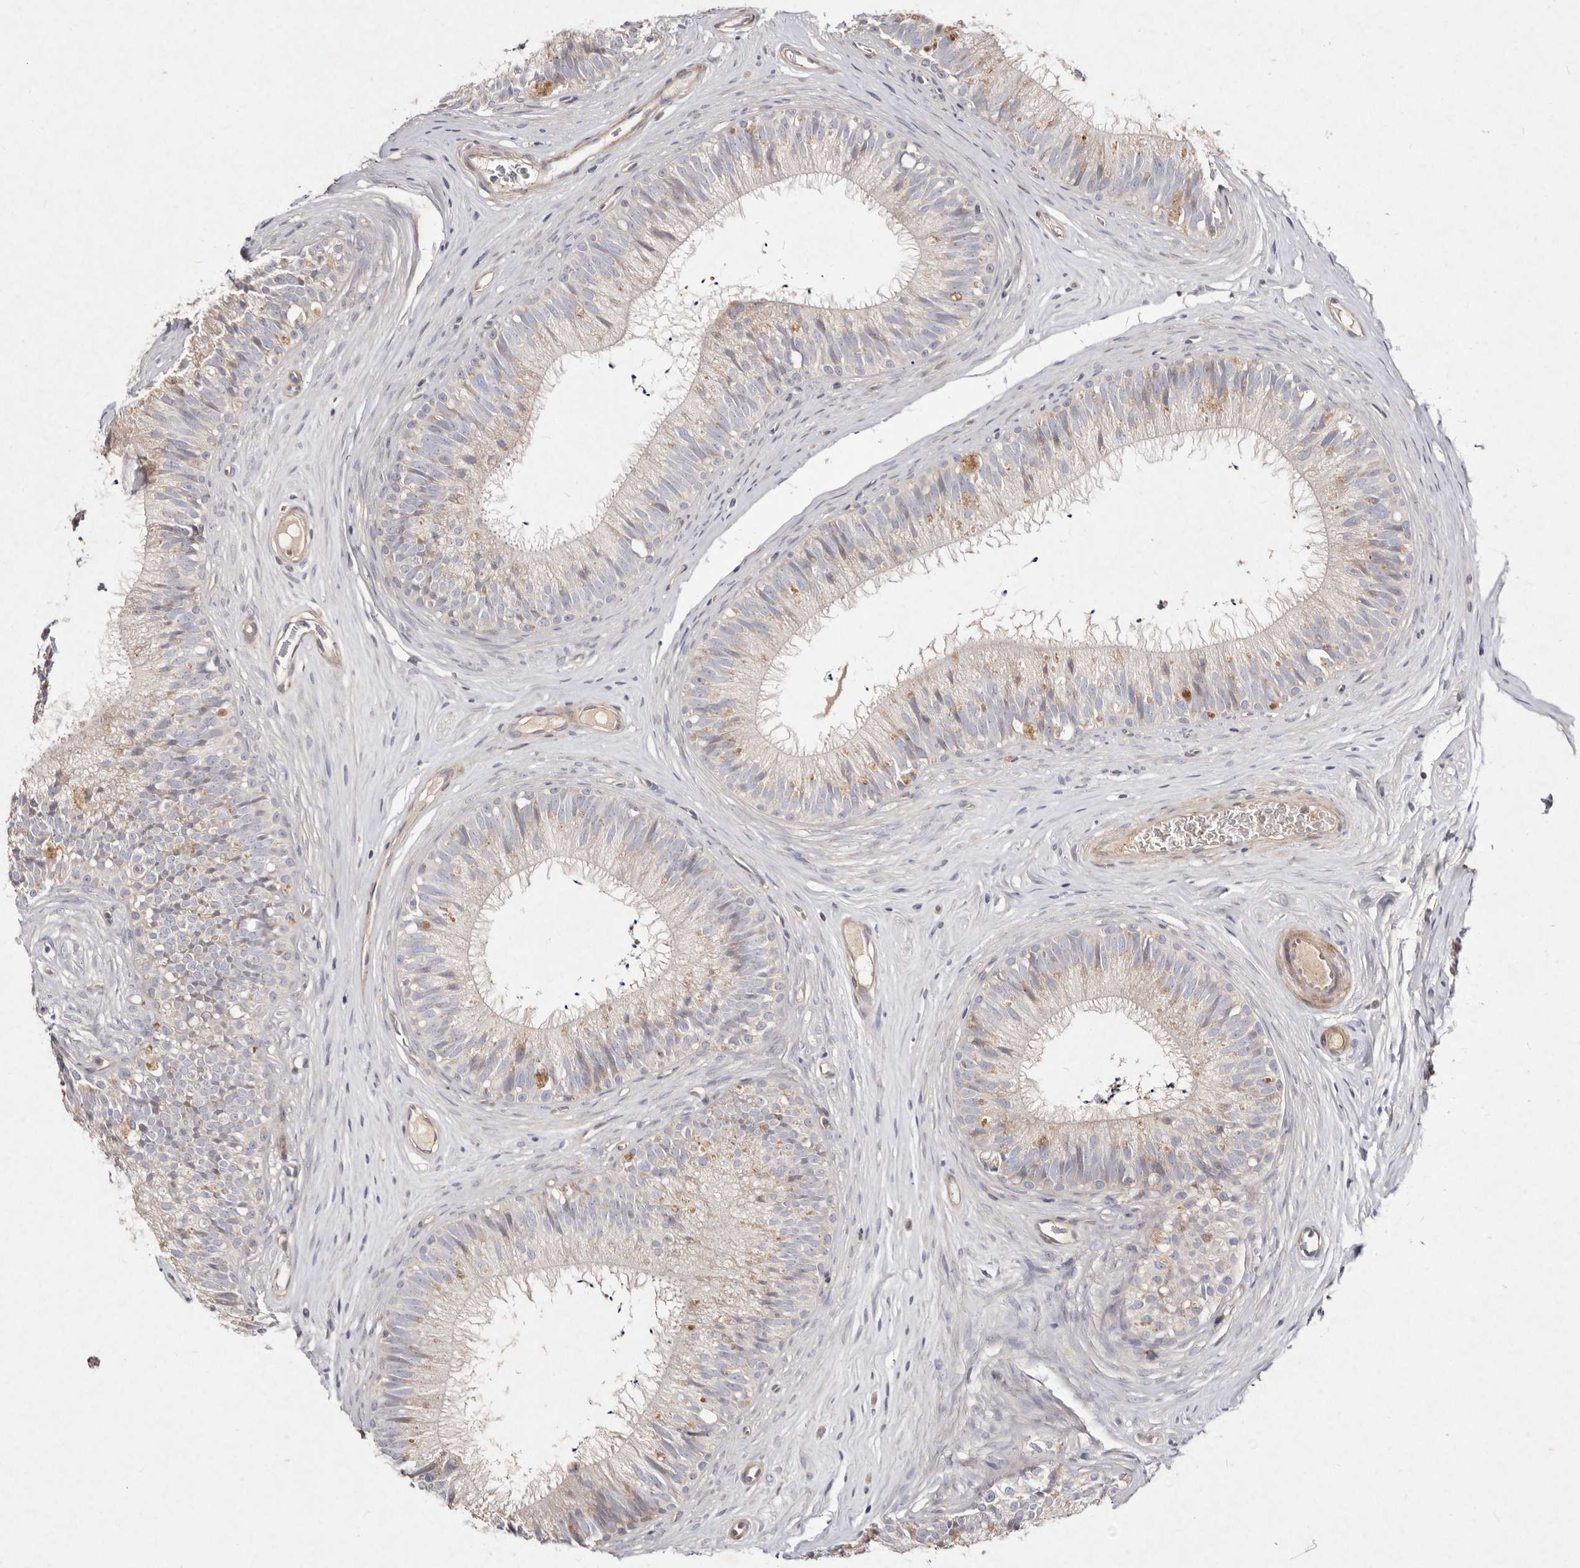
{"staining": {"intensity": "weak", "quantity": "<25%", "location": "cytoplasmic/membranous"}, "tissue": "epididymis", "cell_type": "Glandular cells", "image_type": "normal", "snomed": [{"axis": "morphology", "description": "Normal tissue, NOS"}, {"axis": "topography", "description": "Epididymis"}], "caption": "A histopathology image of epididymis stained for a protein reveals no brown staining in glandular cells. Brightfield microscopy of IHC stained with DAB (brown) and hematoxylin (blue), captured at high magnification.", "gene": "SLC25A20", "patient": {"sex": "male", "age": 29}}